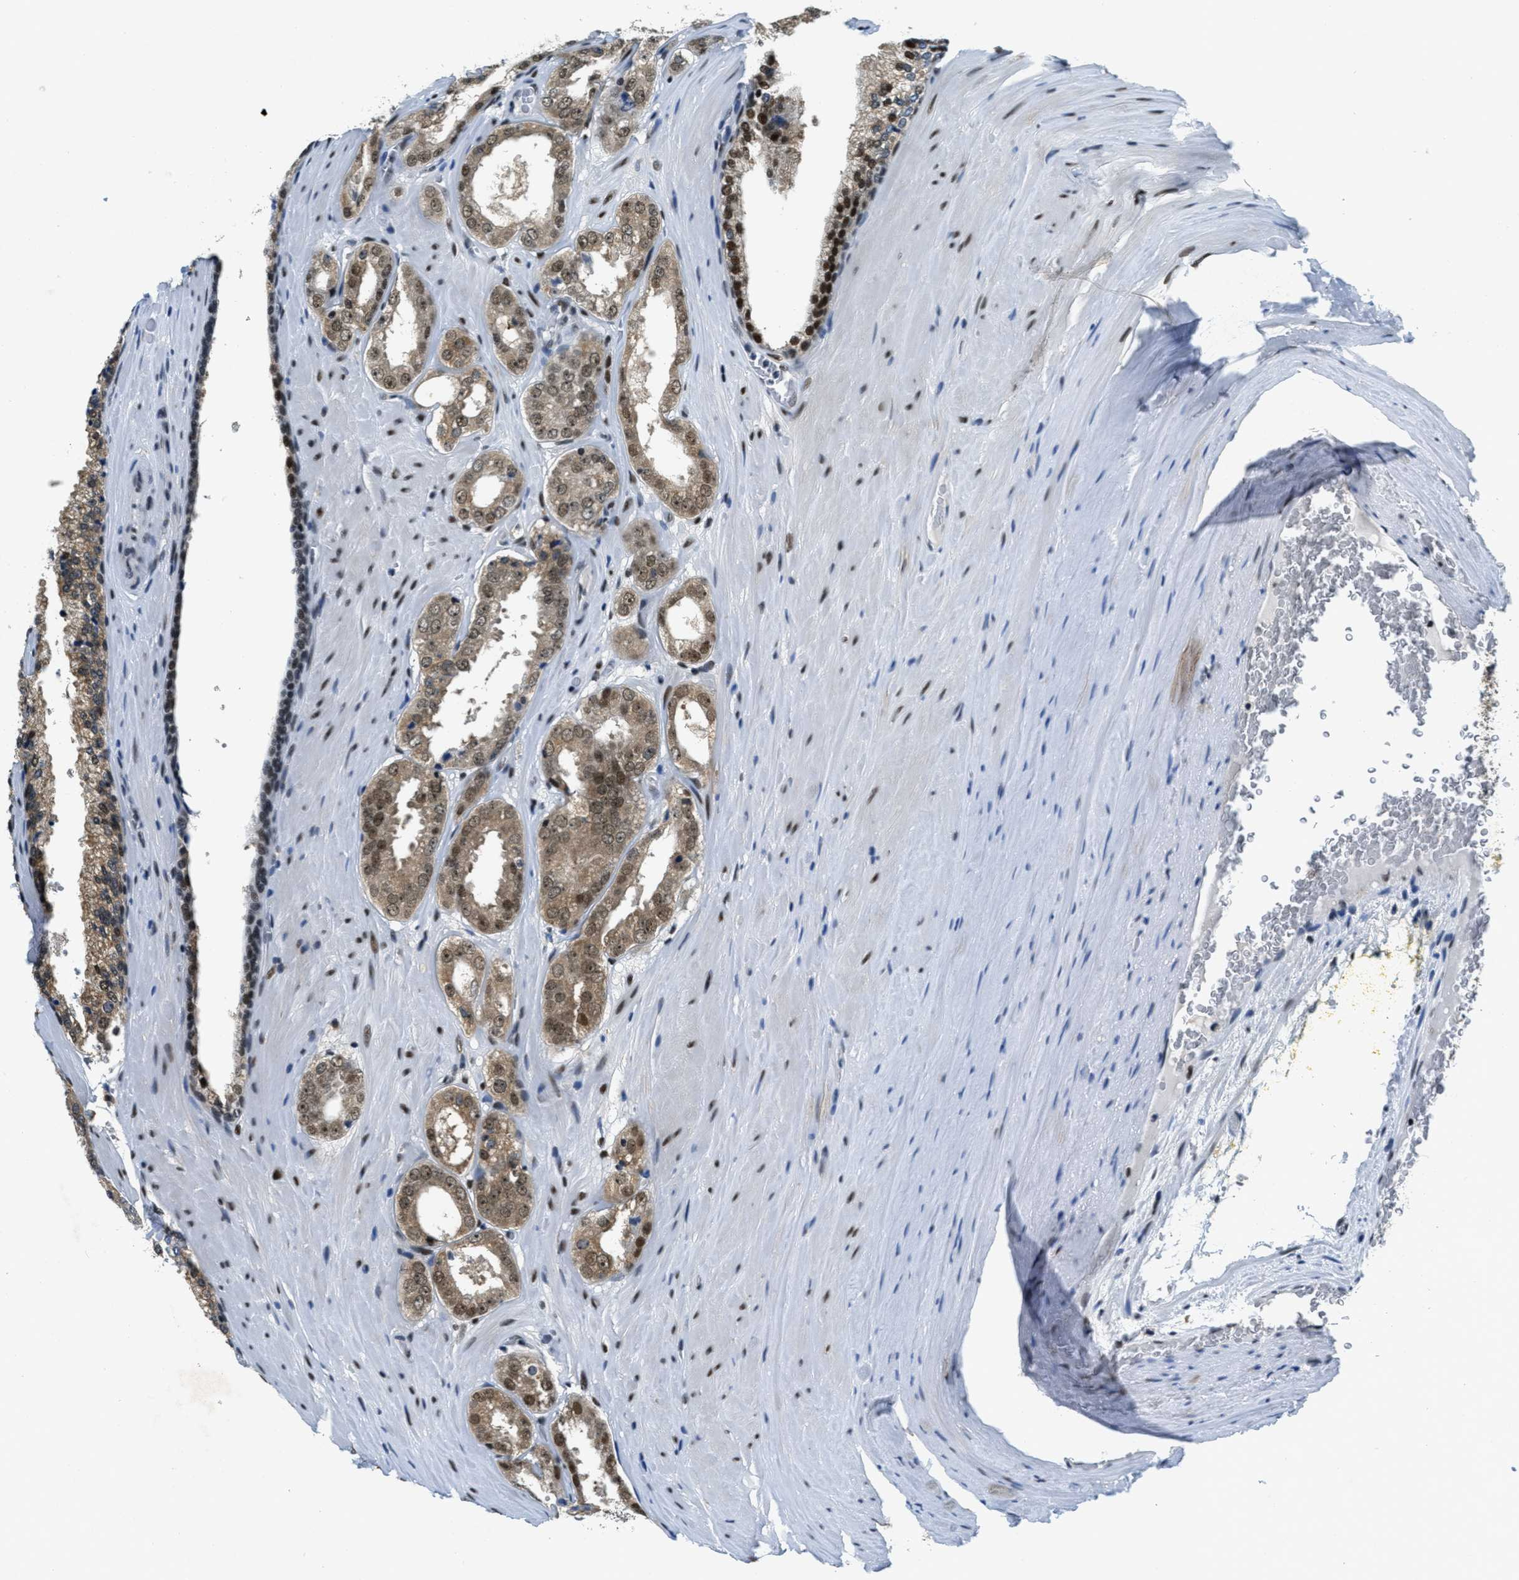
{"staining": {"intensity": "moderate", "quantity": ">75%", "location": "cytoplasmic/membranous,nuclear"}, "tissue": "prostate cancer", "cell_type": "Tumor cells", "image_type": "cancer", "snomed": [{"axis": "morphology", "description": "Adenocarcinoma, High grade"}, {"axis": "topography", "description": "Prostate"}], "caption": "An image of human prostate cancer (high-grade adenocarcinoma) stained for a protein demonstrates moderate cytoplasmic/membranous and nuclear brown staining in tumor cells.", "gene": "SSB", "patient": {"sex": "male", "age": 65}}